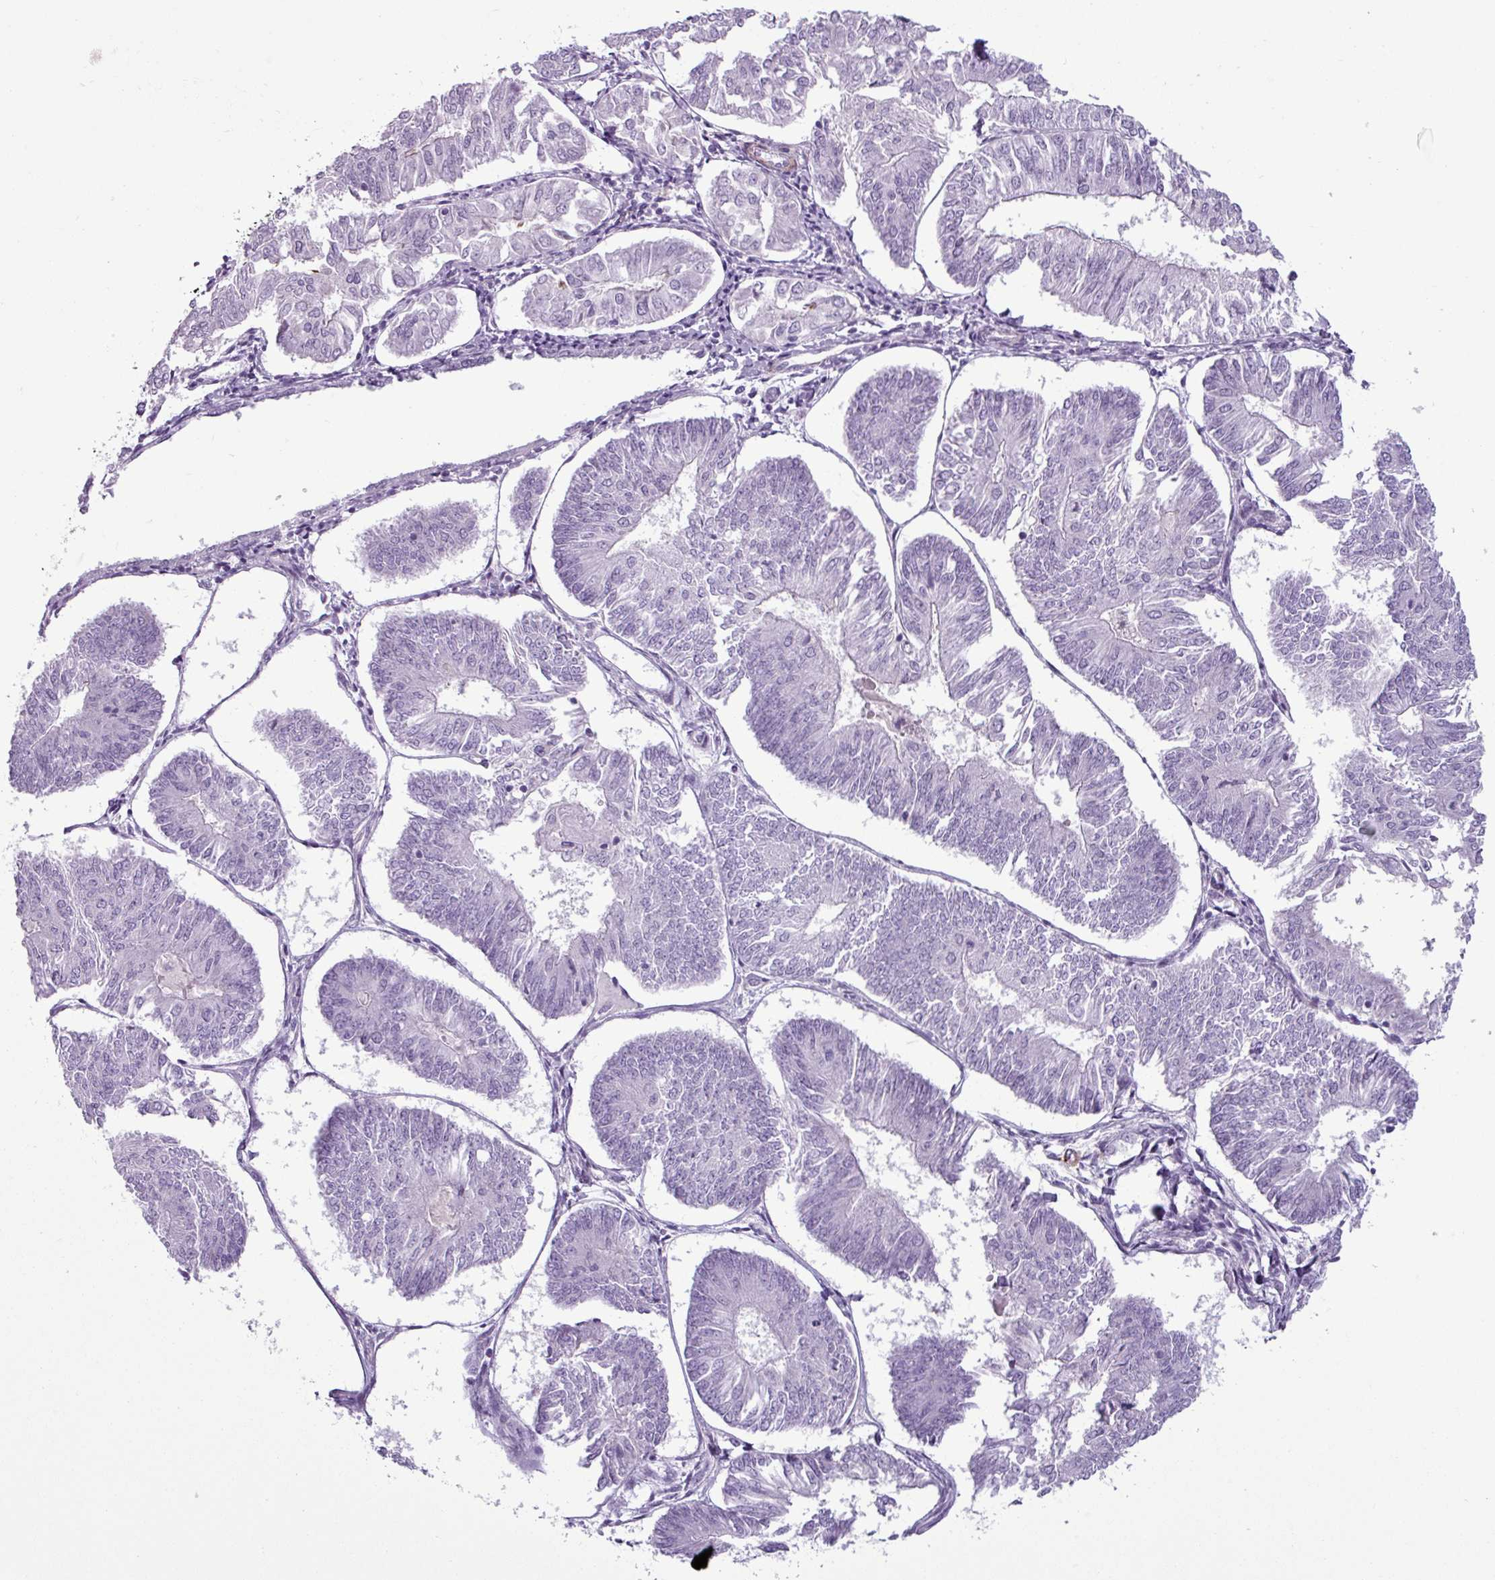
{"staining": {"intensity": "negative", "quantity": "none", "location": "none"}, "tissue": "endometrial cancer", "cell_type": "Tumor cells", "image_type": "cancer", "snomed": [{"axis": "morphology", "description": "Adenocarcinoma, NOS"}, {"axis": "topography", "description": "Endometrium"}], "caption": "Immunohistochemical staining of endometrial cancer (adenocarcinoma) reveals no significant staining in tumor cells.", "gene": "ATP10A", "patient": {"sex": "female", "age": 58}}